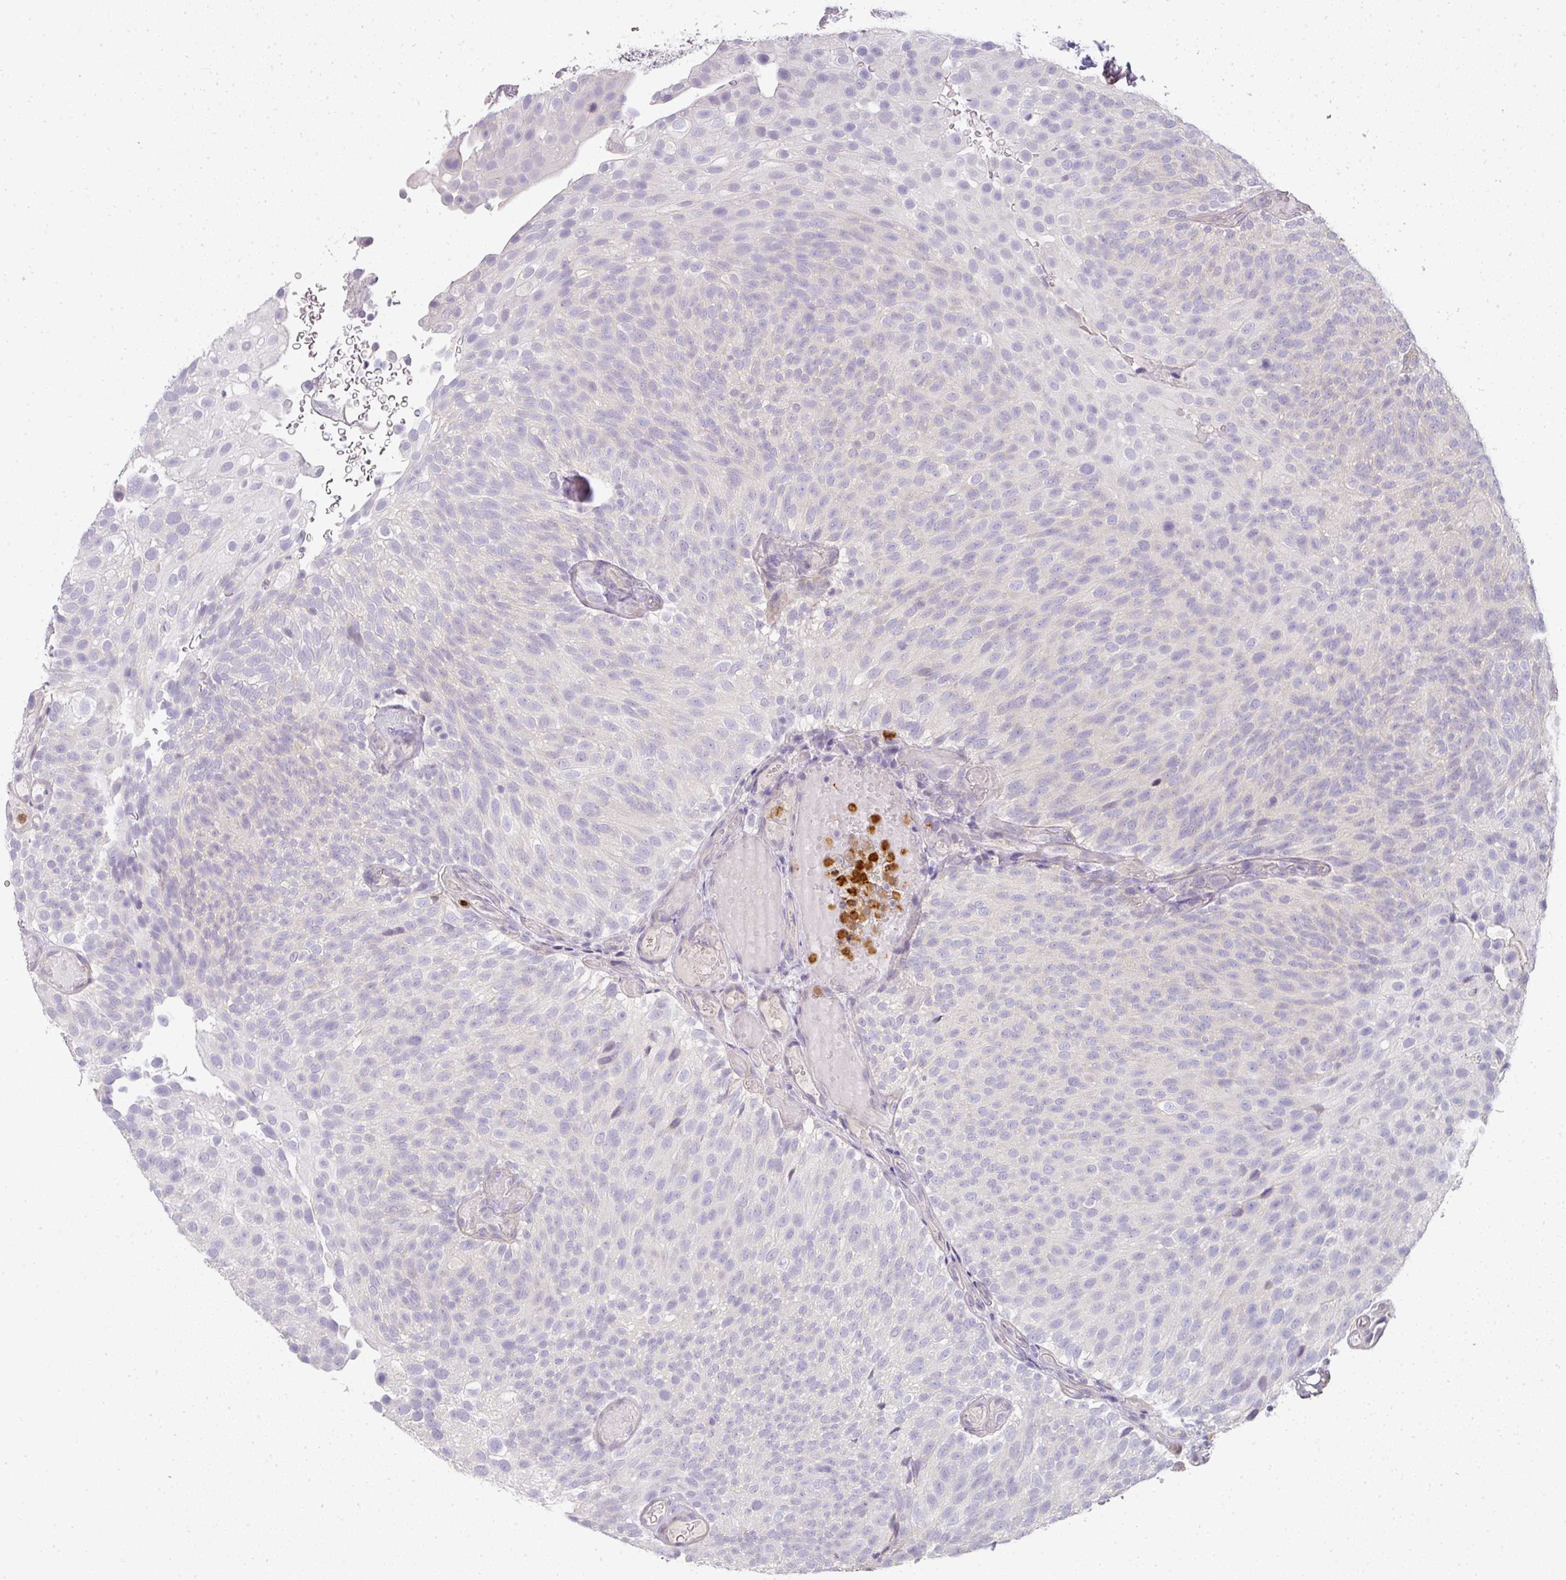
{"staining": {"intensity": "negative", "quantity": "none", "location": "none"}, "tissue": "urothelial cancer", "cell_type": "Tumor cells", "image_type": "cancer", "snomed": [{"axis": "morphology", "description": "Urothelial carcinoma, Low grade"}, {"axis": "topography", "description": "Urinary bladder"}], "caption": "A histopathology image of urothelial cancer stained for a protein demonstrates no brown staining in tumor cells. (DAB IHC visualized using brightfield microscopy, high magnification).", "gene": "HHEX", "patient": {"sex": "male", "age": 78}}